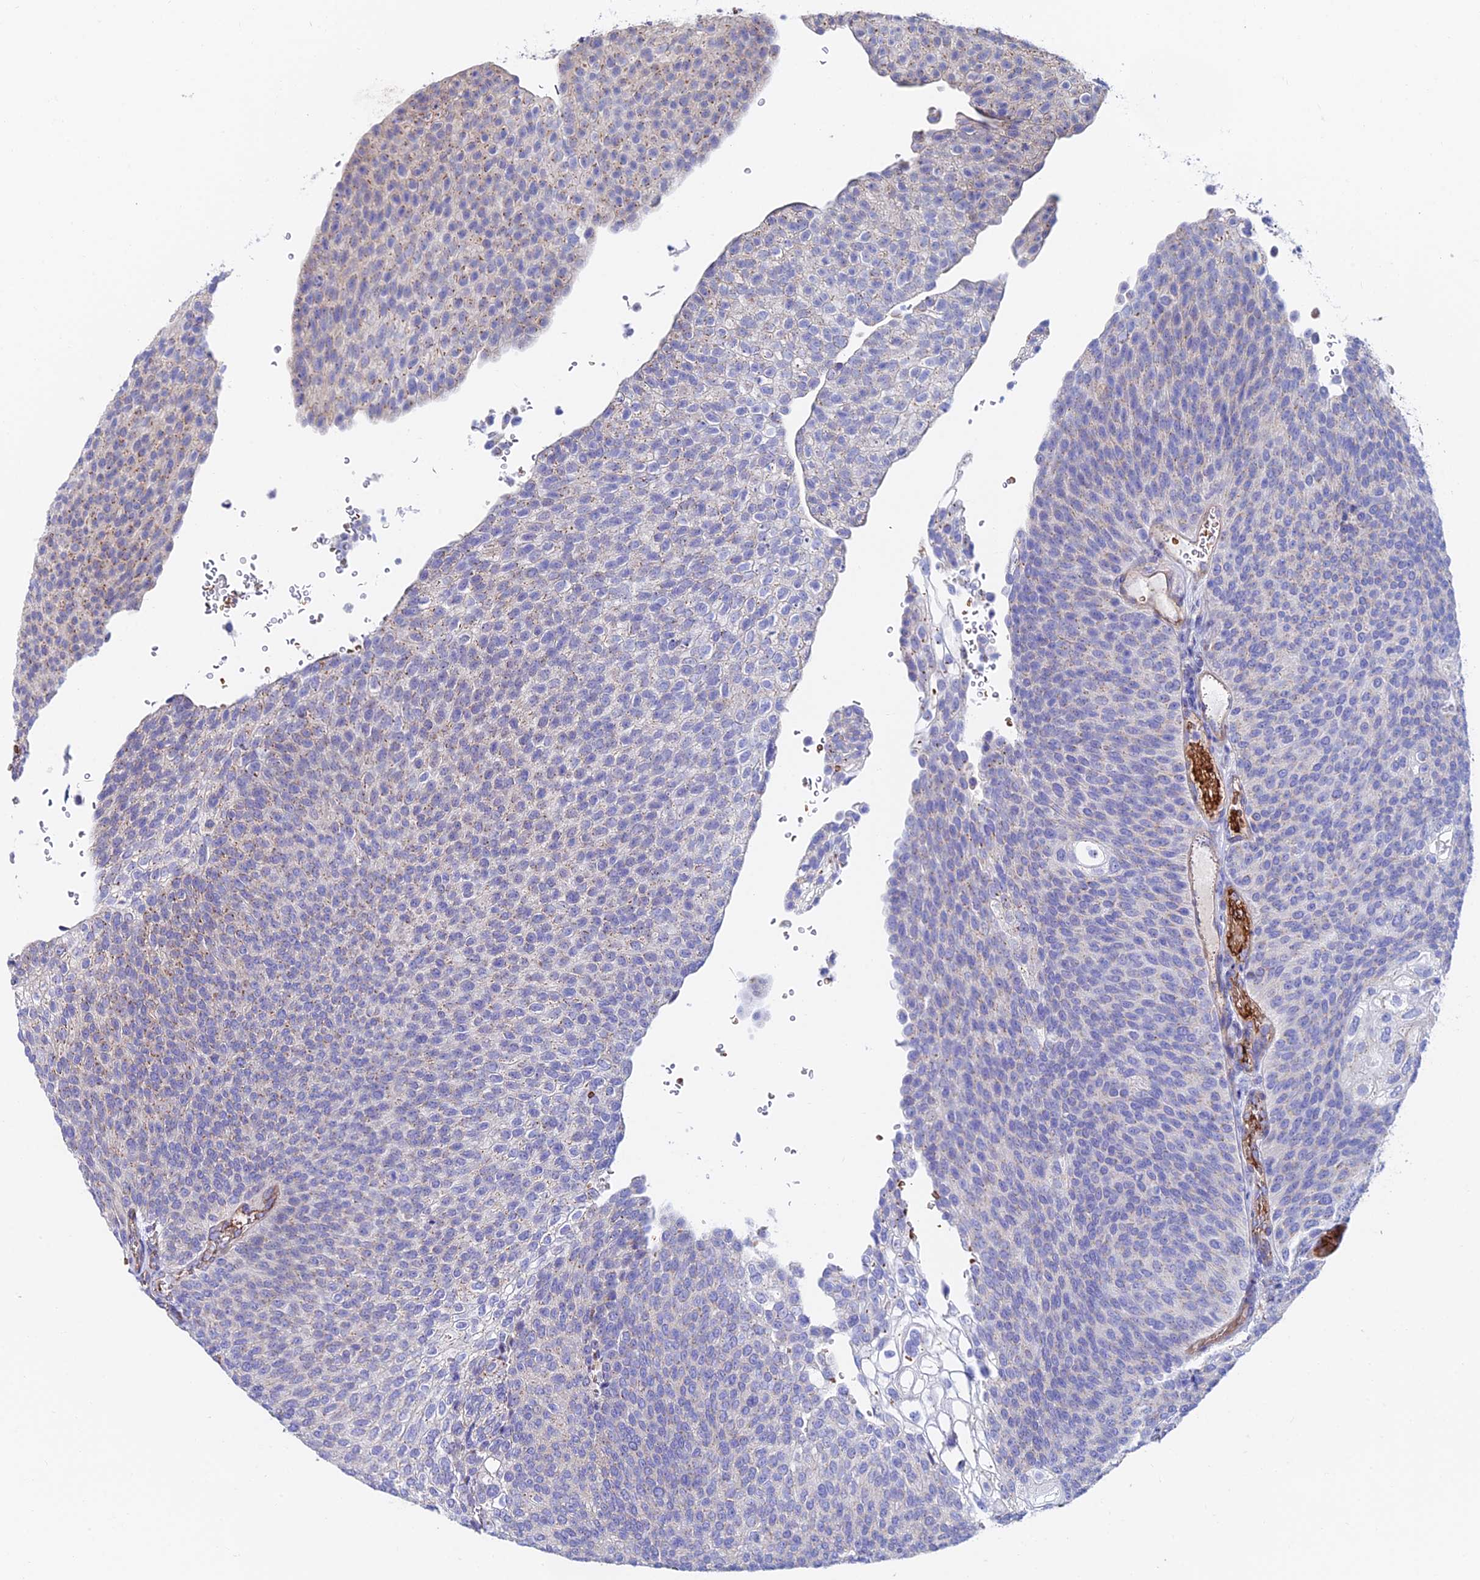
{"staining": {"intensity": "negative", "quantity": "none", "location": "none"}, "tissue": "urothelial cancer", "cell_type": "Tumor cells", "image_type": "cancer", "snomed": [{"axis": "morphology", "description": "Urothelial carcinoma, High grade"}, {"axis": "topography", "description": "Urinary bladder"}], "caption": "Human urothelial cancer stained for a protein using immunohistochemistry (IHC) demonstrates no staining in tumor cells.", "gene": "ADGRF3", "patient": {"sex": "female", "age": 79}}